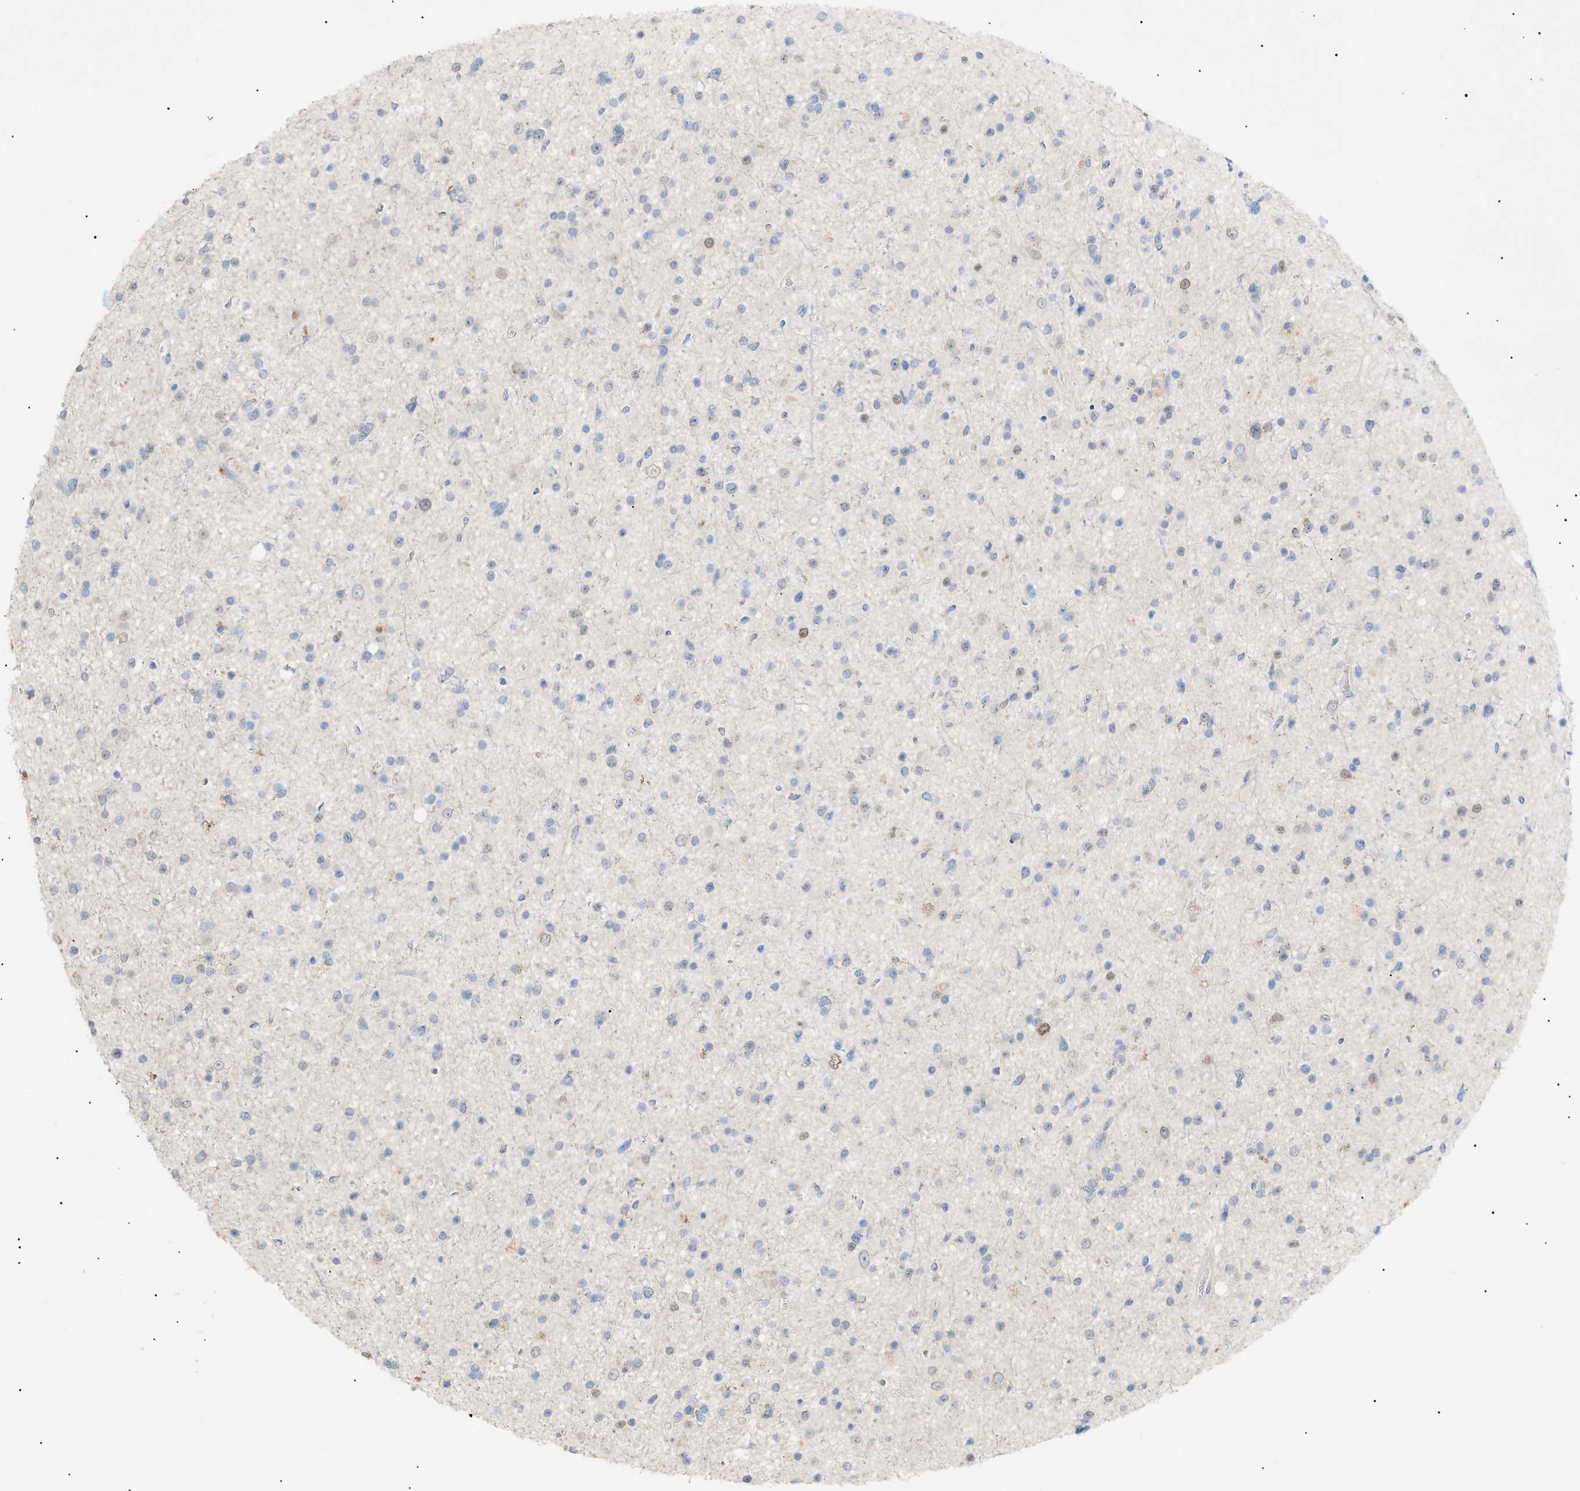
{"staining": {"intensity": "negative", "quantity": "none", "location": "none"}, "tissue": "glioma", "cell_type": "Tumor cells", "image_type": "cancer", "snomed": [{"axis": "morphology", "description": "Glioma, malignant, High grade"}, {"axis": "topography", "description": "Brain"}], "caption": "High power microscopy photomicrograph of an IHC micrograph of malignant glioma (high-grade), revealing no significant staining in tumor cells. (Brightfield microscopy of DAB immunohistochemistry at high magnification).", "gene": "SLC25A31", "patient": {"sex": "male", "age": 33}}